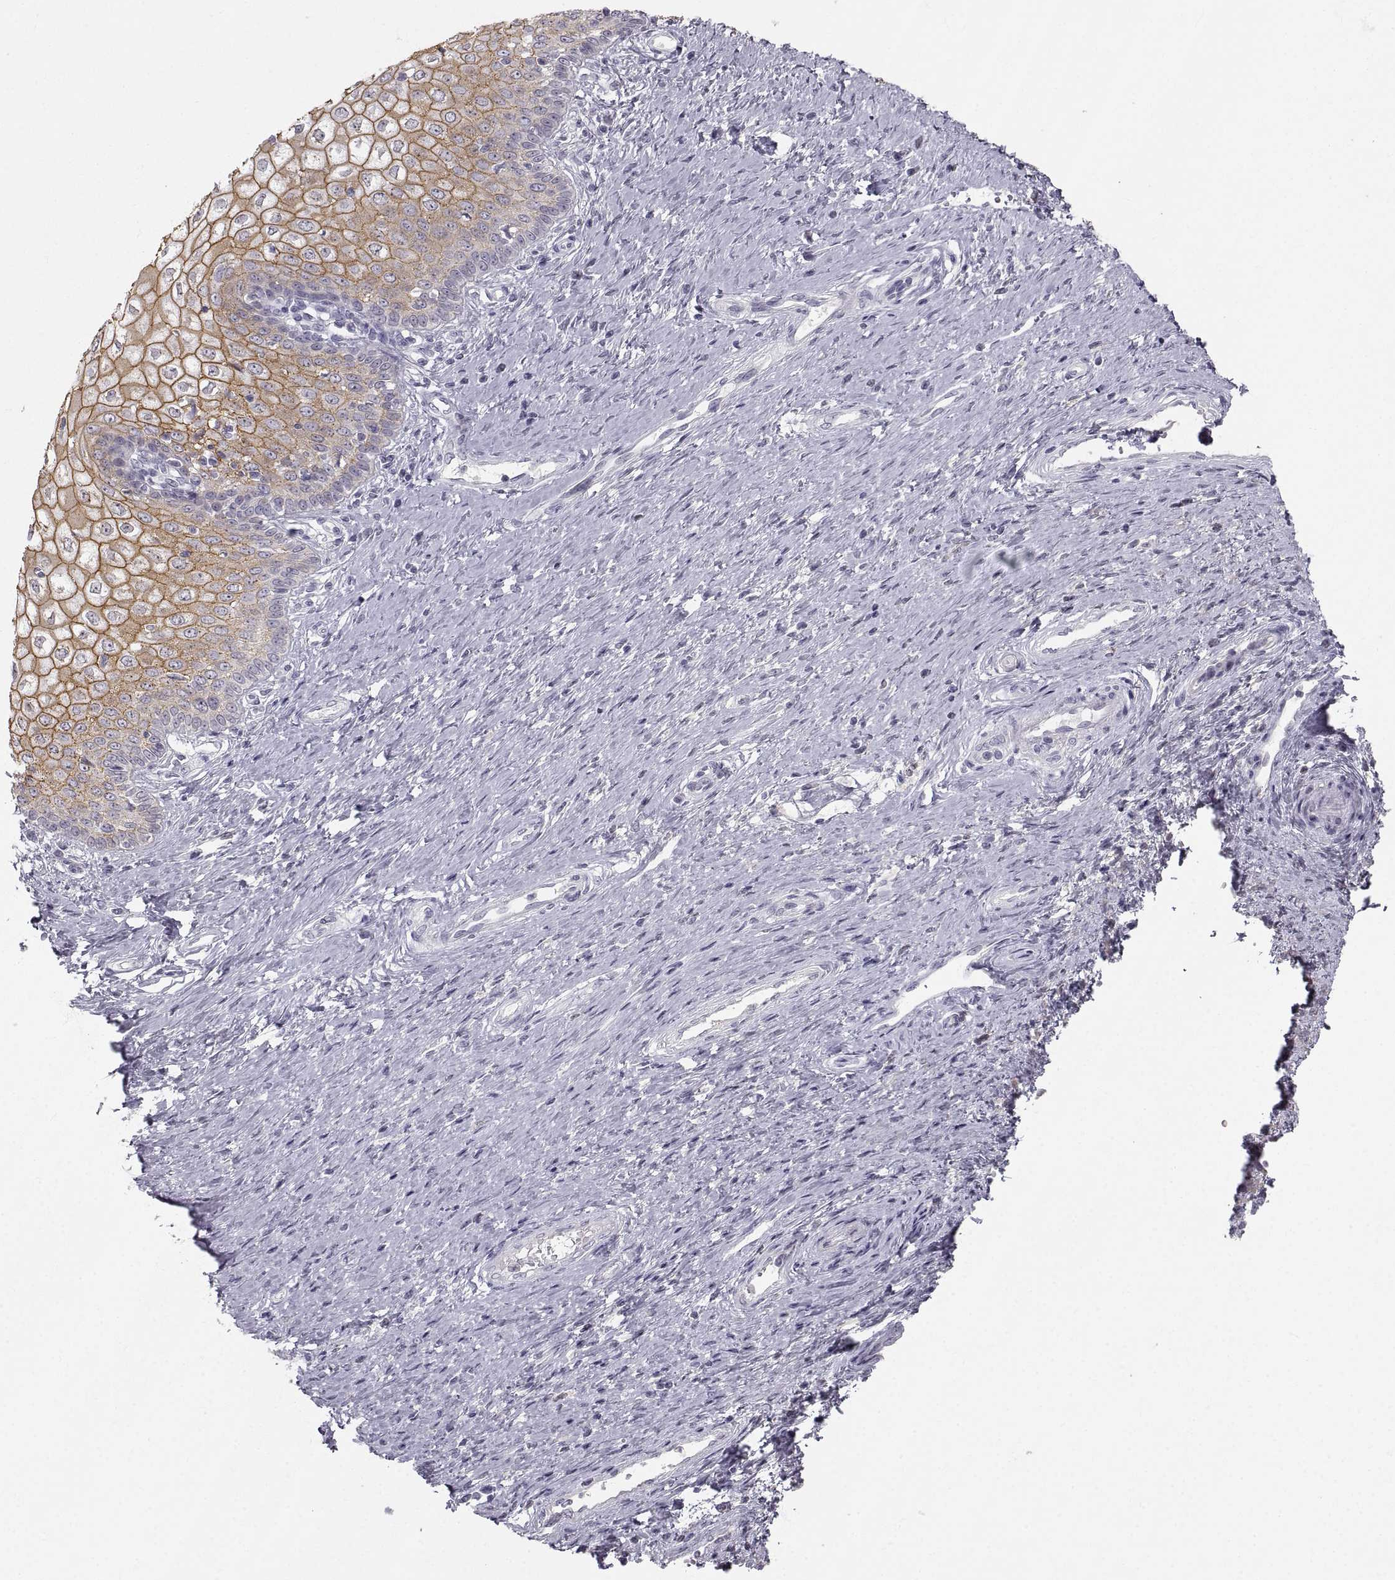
{"staining": {"intensity": "moderate", "quantity": "25%-75%", "location": "cytoplasmic/membranous"}, "tissue": "cervical cancer", "cell_type": "Tumor cells", "image_type": "cancer", "snomed": [{"axis": "morphology", "description": "Squamous cell carcinoma, NOS"}, {"axis": "topography", "description": "Cervix"}], "caption": "Approximately 25%-75% of tumor cells in cervical cancer exhibit moderate cytoplasmic/membranous protein staining as visualized by brown immunohistochemical staining.", "gene": "ZNF185", "patient": {"sex": "female", "age": 26}}